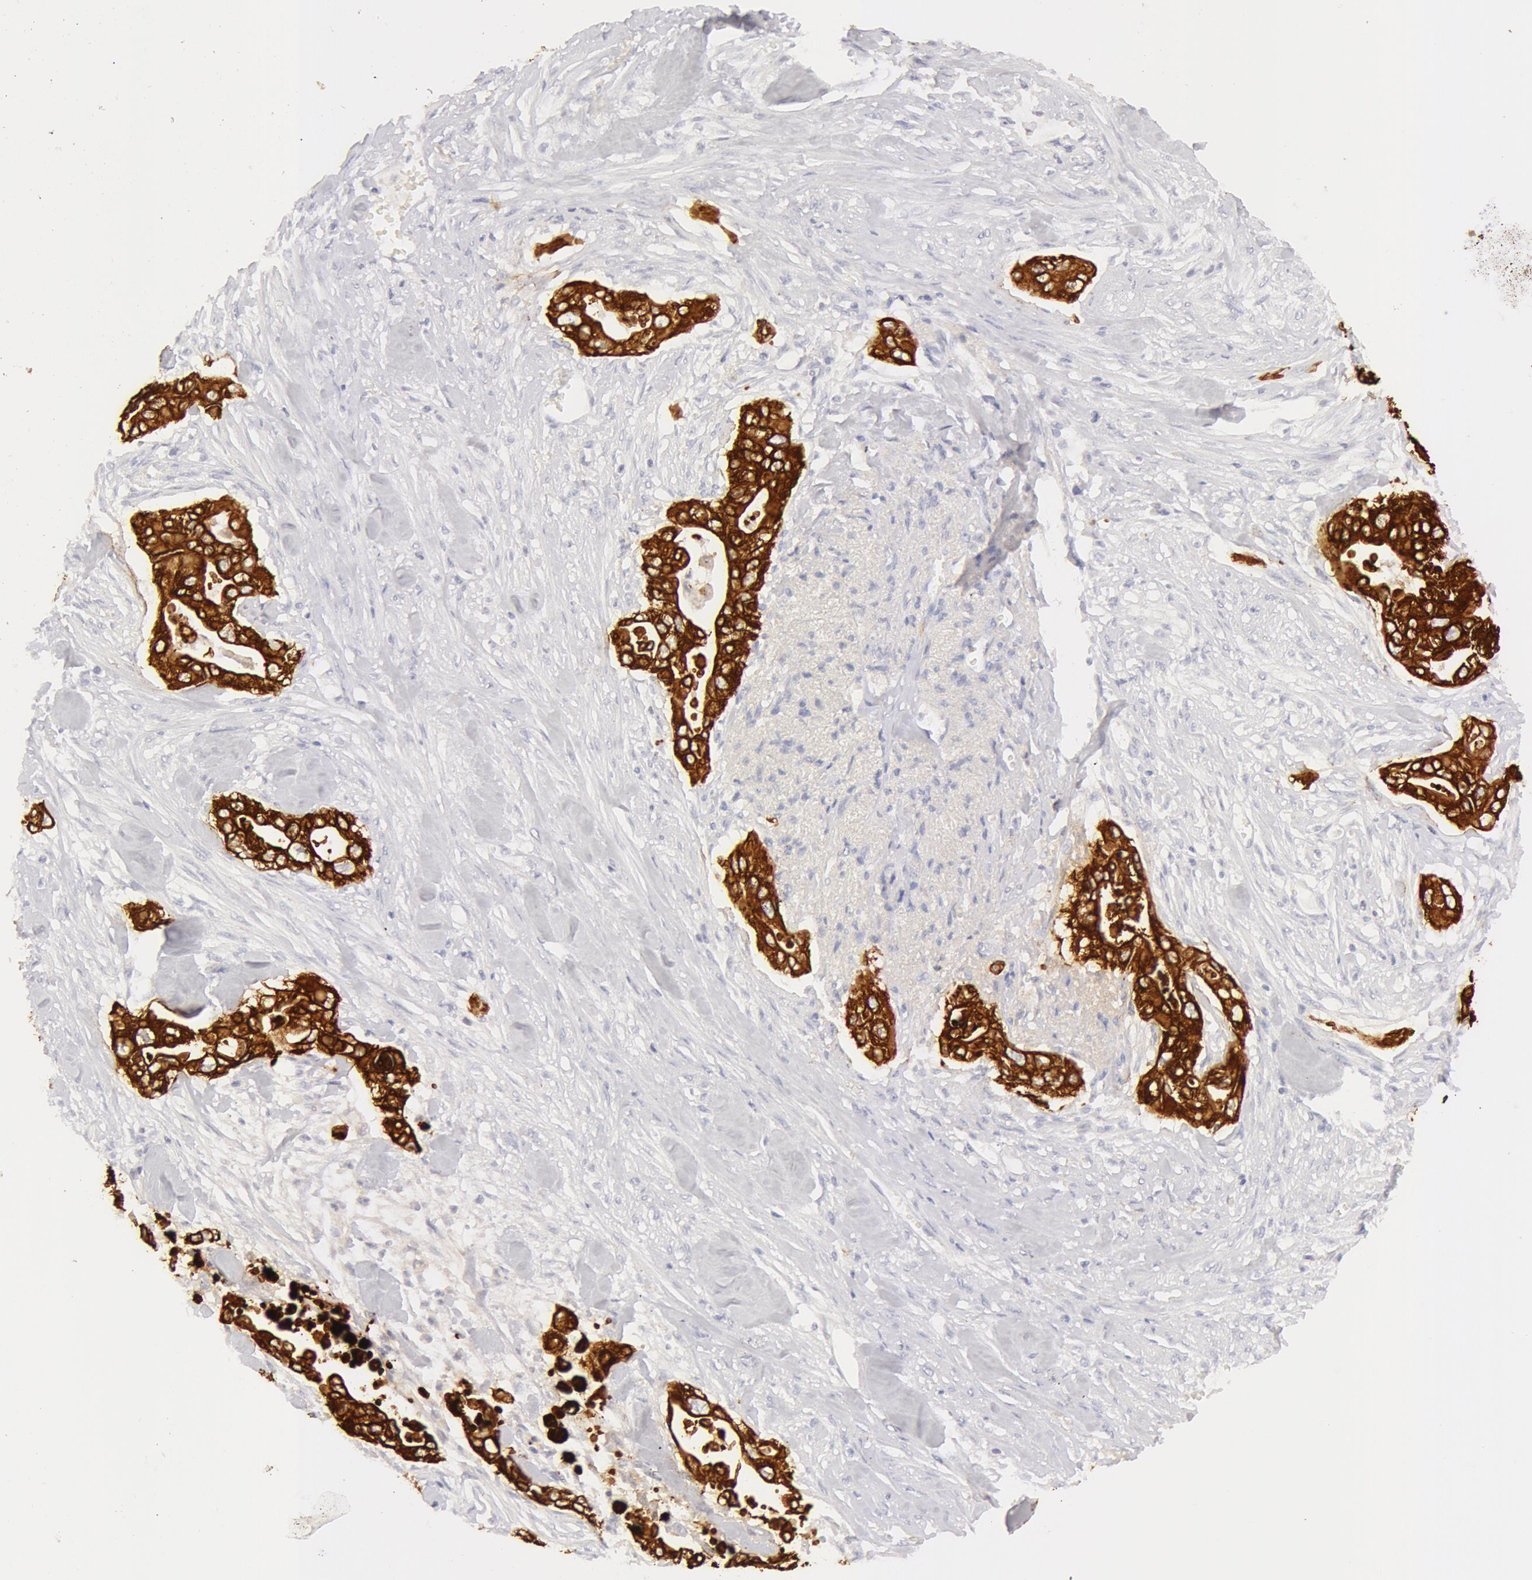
{"staining": {"intensity": "strong", "quantity": ">75%", "location": "cytoplasmic/membranous"}, "tissue": "pancreatic cancer", "cell_type": "Tumor cells", "image_type": "cancer", "snomed": [{"axis": "morphology", "description": "Adenocarcinoma, NOS"}, {"axis": "topography", "description": "Pancreas"}], "caption": "Brown immunohistochemical staining in adenocarcinoma (pancreatic) displays strong cytoplasmic/membranous positivity in approximately >75% of tumor cells. (DAB IHC, brown staining for protein, blue staining for nuclei).", "gene": "KRT8", "patient": {"sex": "male", "age": 77}}